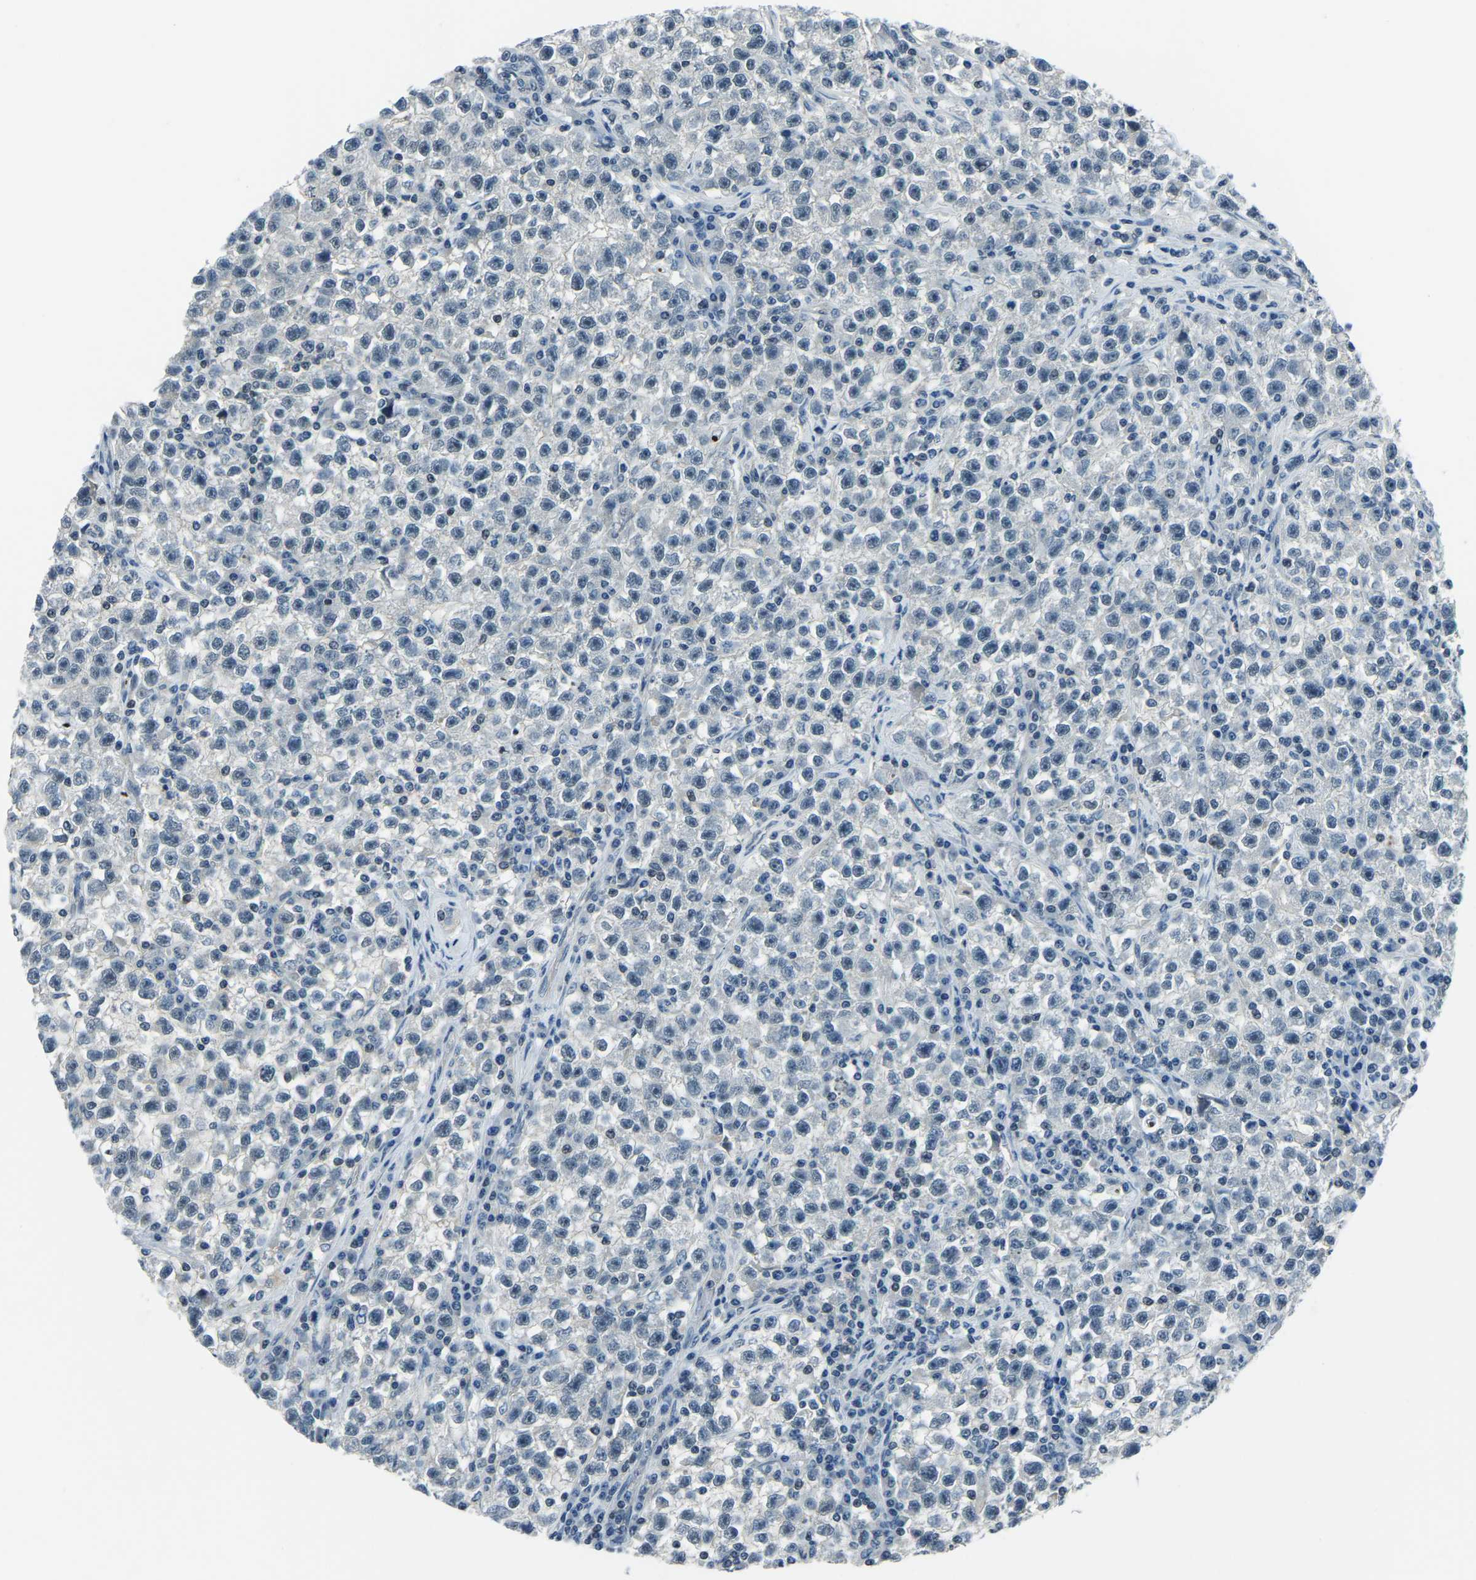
{"staining": {"intensity": "negative", "quantity": "none", "location": "none"}, "tissue": "testis cancer", "cell_type": "Tumor cells", "image_type": "cancer", "snomed": [{"axis": "morphology", "description": "Seminoma, NOS"}, {"axis": "topography", "description": "Testis"}], "caption": "Protein analysis of testis seminoma reveals no significant staining in tumor cells.", "gene": "RRP1", "patient": {"sex": "male", "age": 22}}